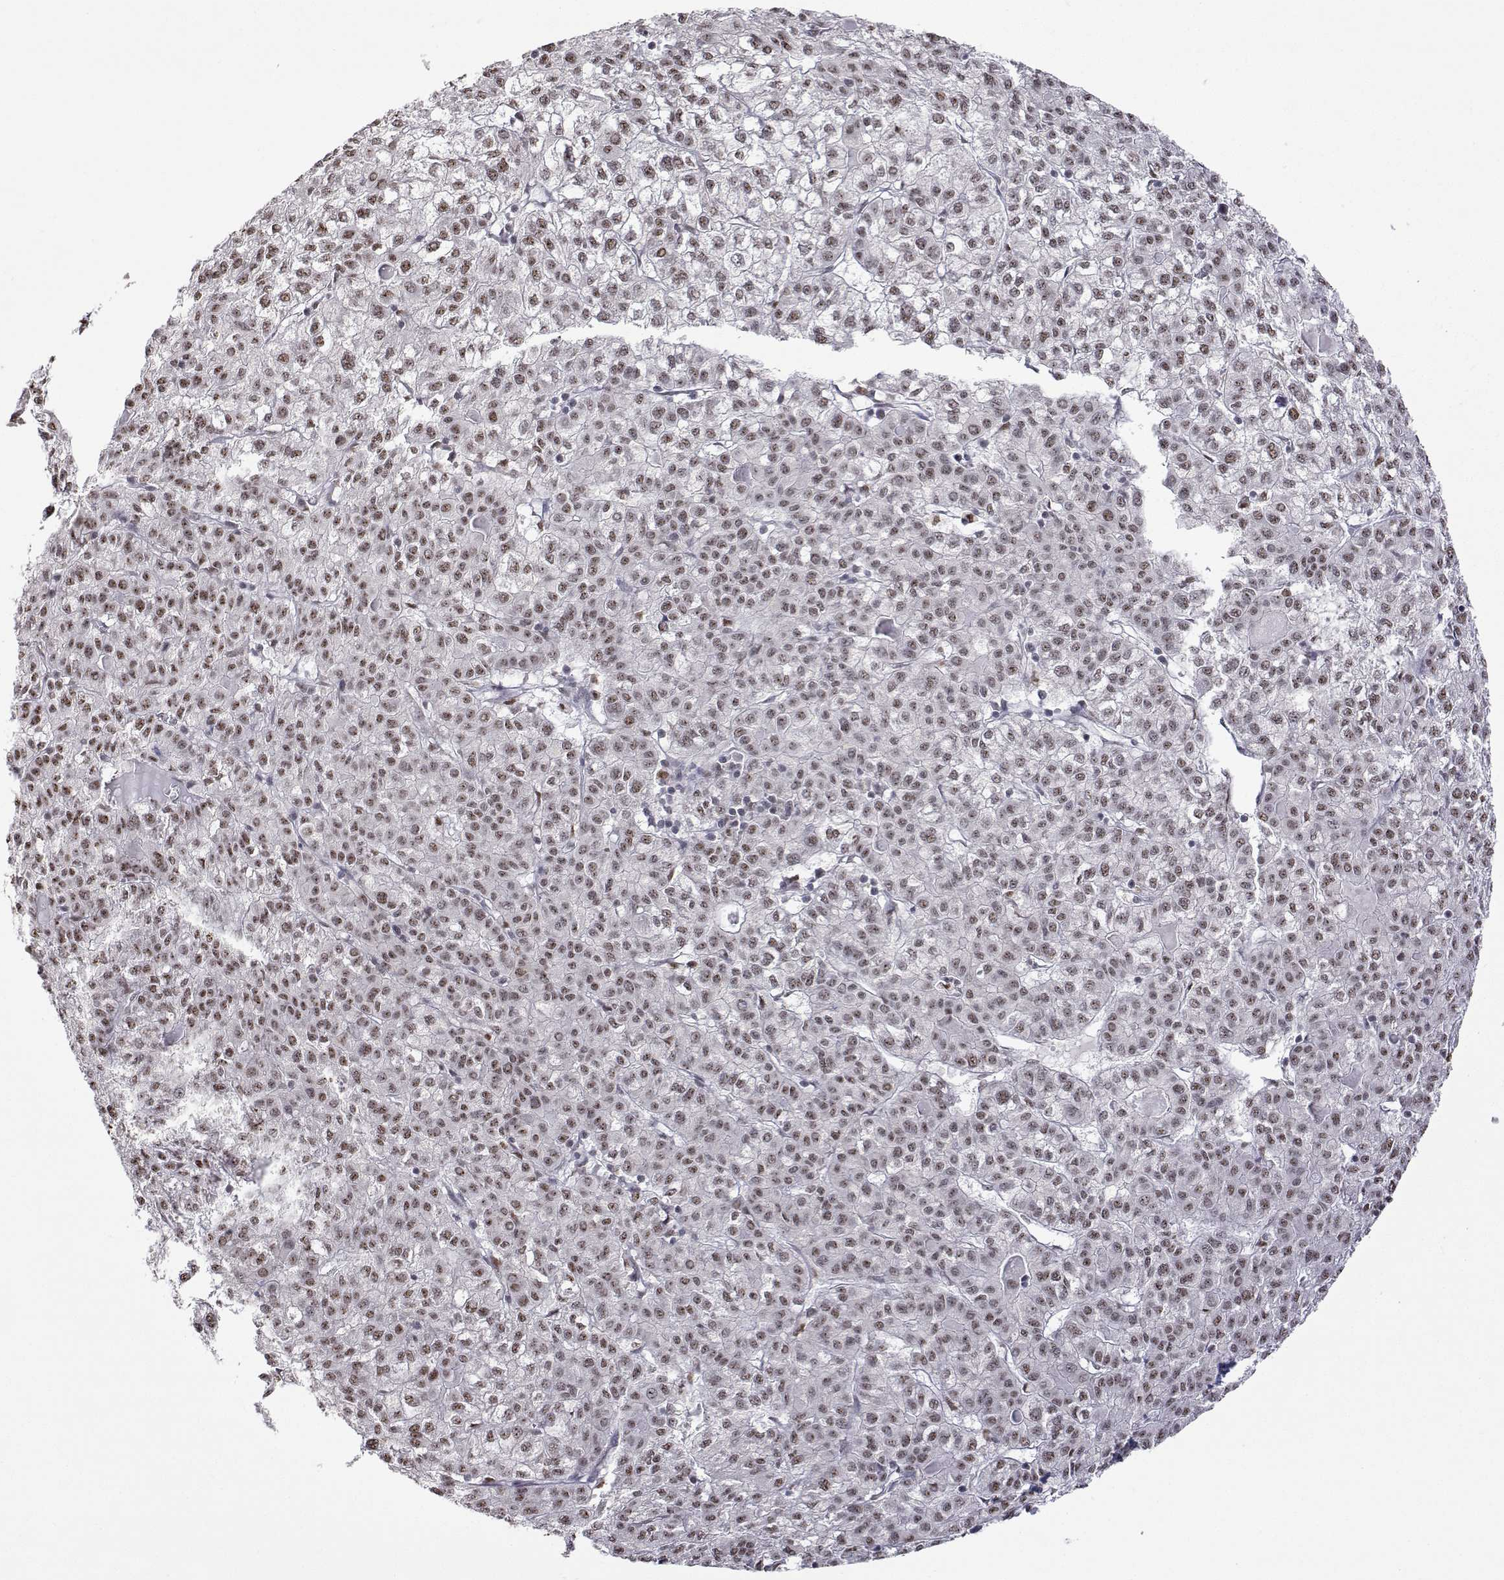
{"staining": {"intensity": "moderate", "quantity": ">75%", "location": "nuclear"}, "tissue": "liver cancer", "cell_type": "Tumor cells", "image_type": "cancer", "snomed": [{"axis": "morphology", "description": "Carcinoma, Hepatocellular, NOS"}, {"axis": "topography", "description": "Liver"}], "caption": "Tumor cells exhibit medium levels of moderate nuclear positivity in about >75% of cells in liver hepatocellular carcinoma.", "gene": "ADAR", "patient": {"sex": "female", "age": 43}}